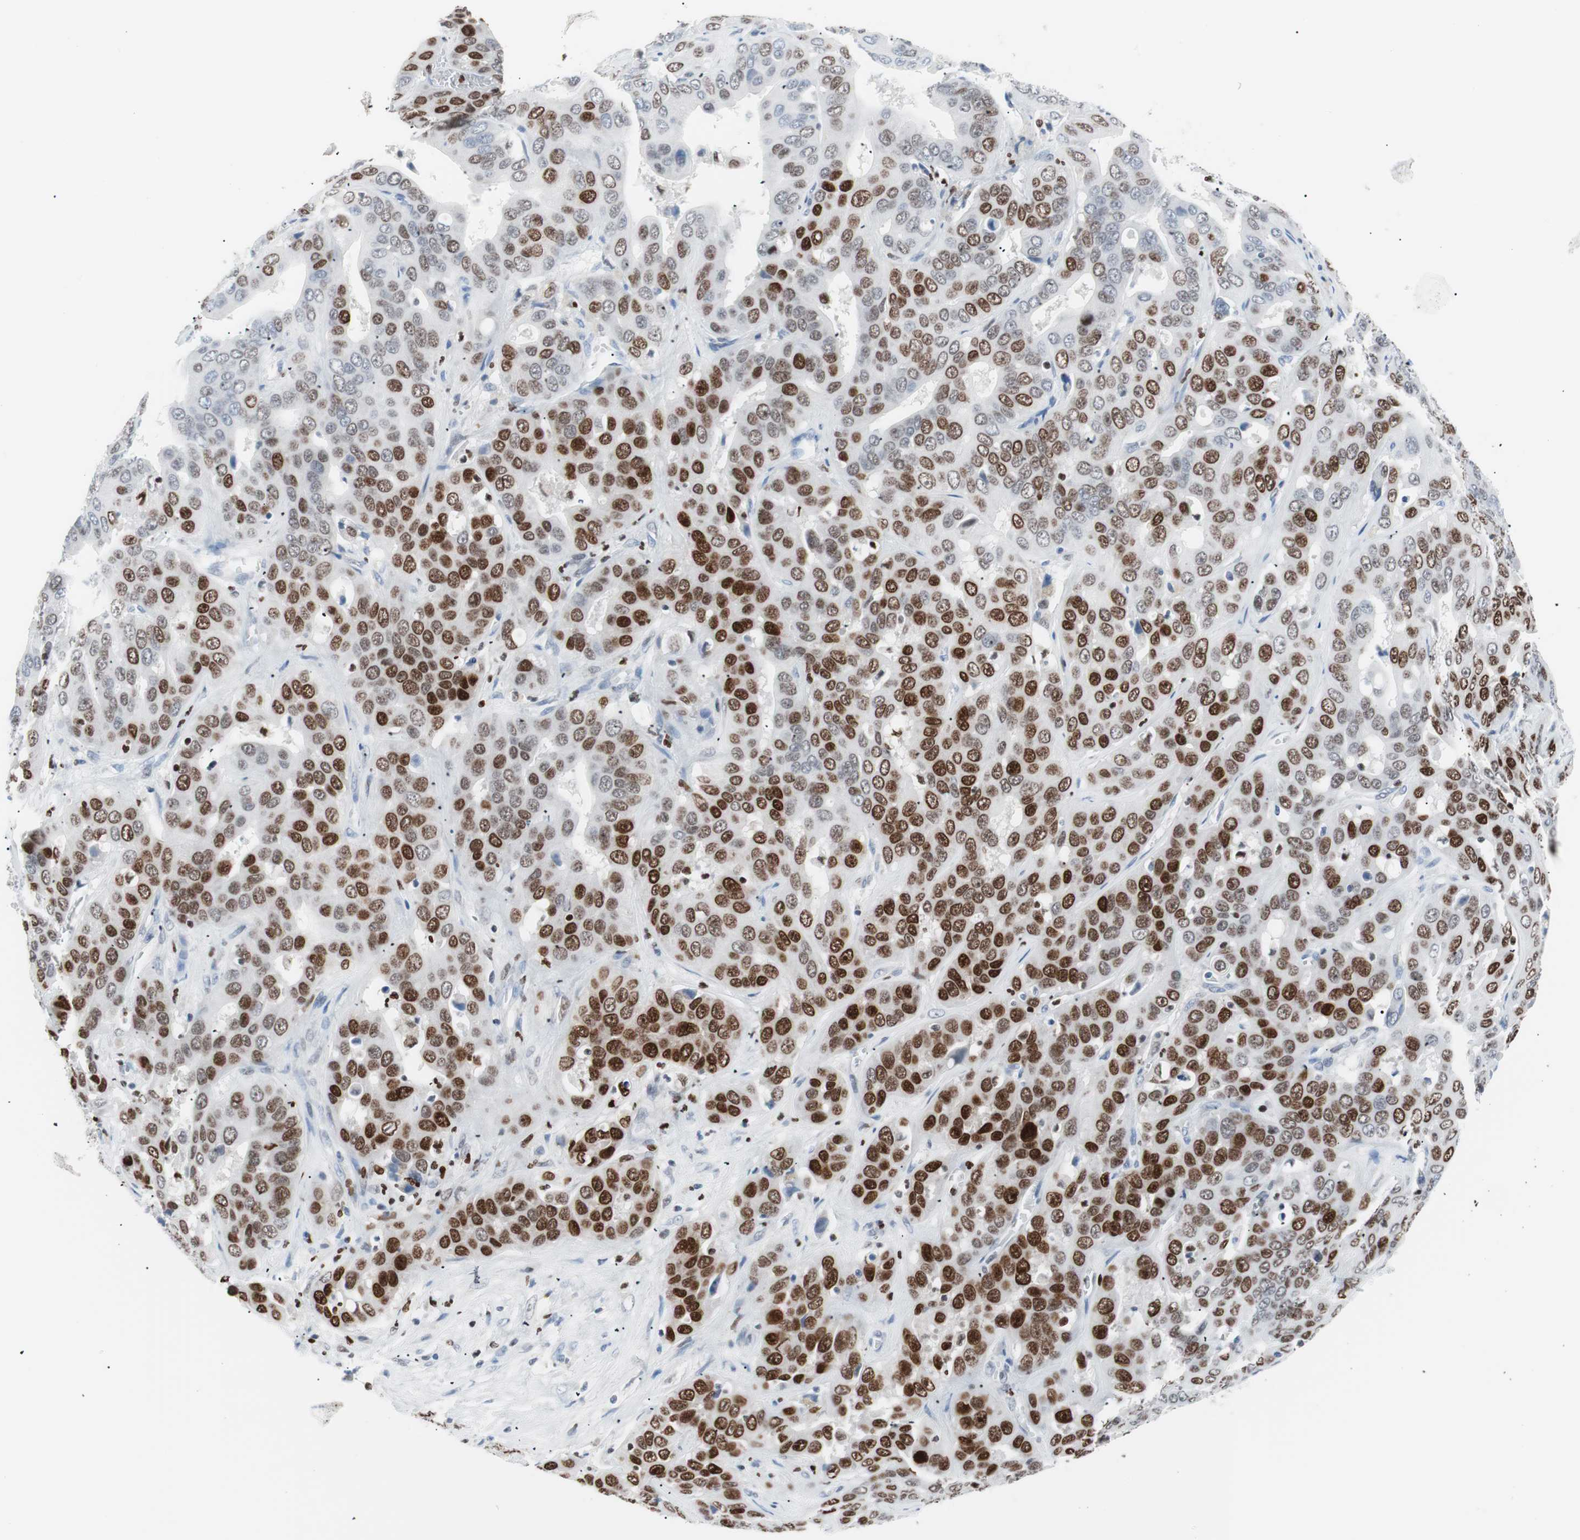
{"staining": {"intensity": "moderate", "quantity": ">75%", "location": "nuclear"}, "tissue": "liver cancer", "cell_type": "Tumor cells", "image_type": "cancer", "snomed": [{"axis": "morphology", "description": "Cholangiocarcinoma"}, {"axis": "topography", "description": "Liver"}], "caption": "Liver cancer stained for a protein exhibits moderate nuclear positivity in tumor cells.", "gene": "CEBPB", "patient": {"sex": "female", "age": 52}}